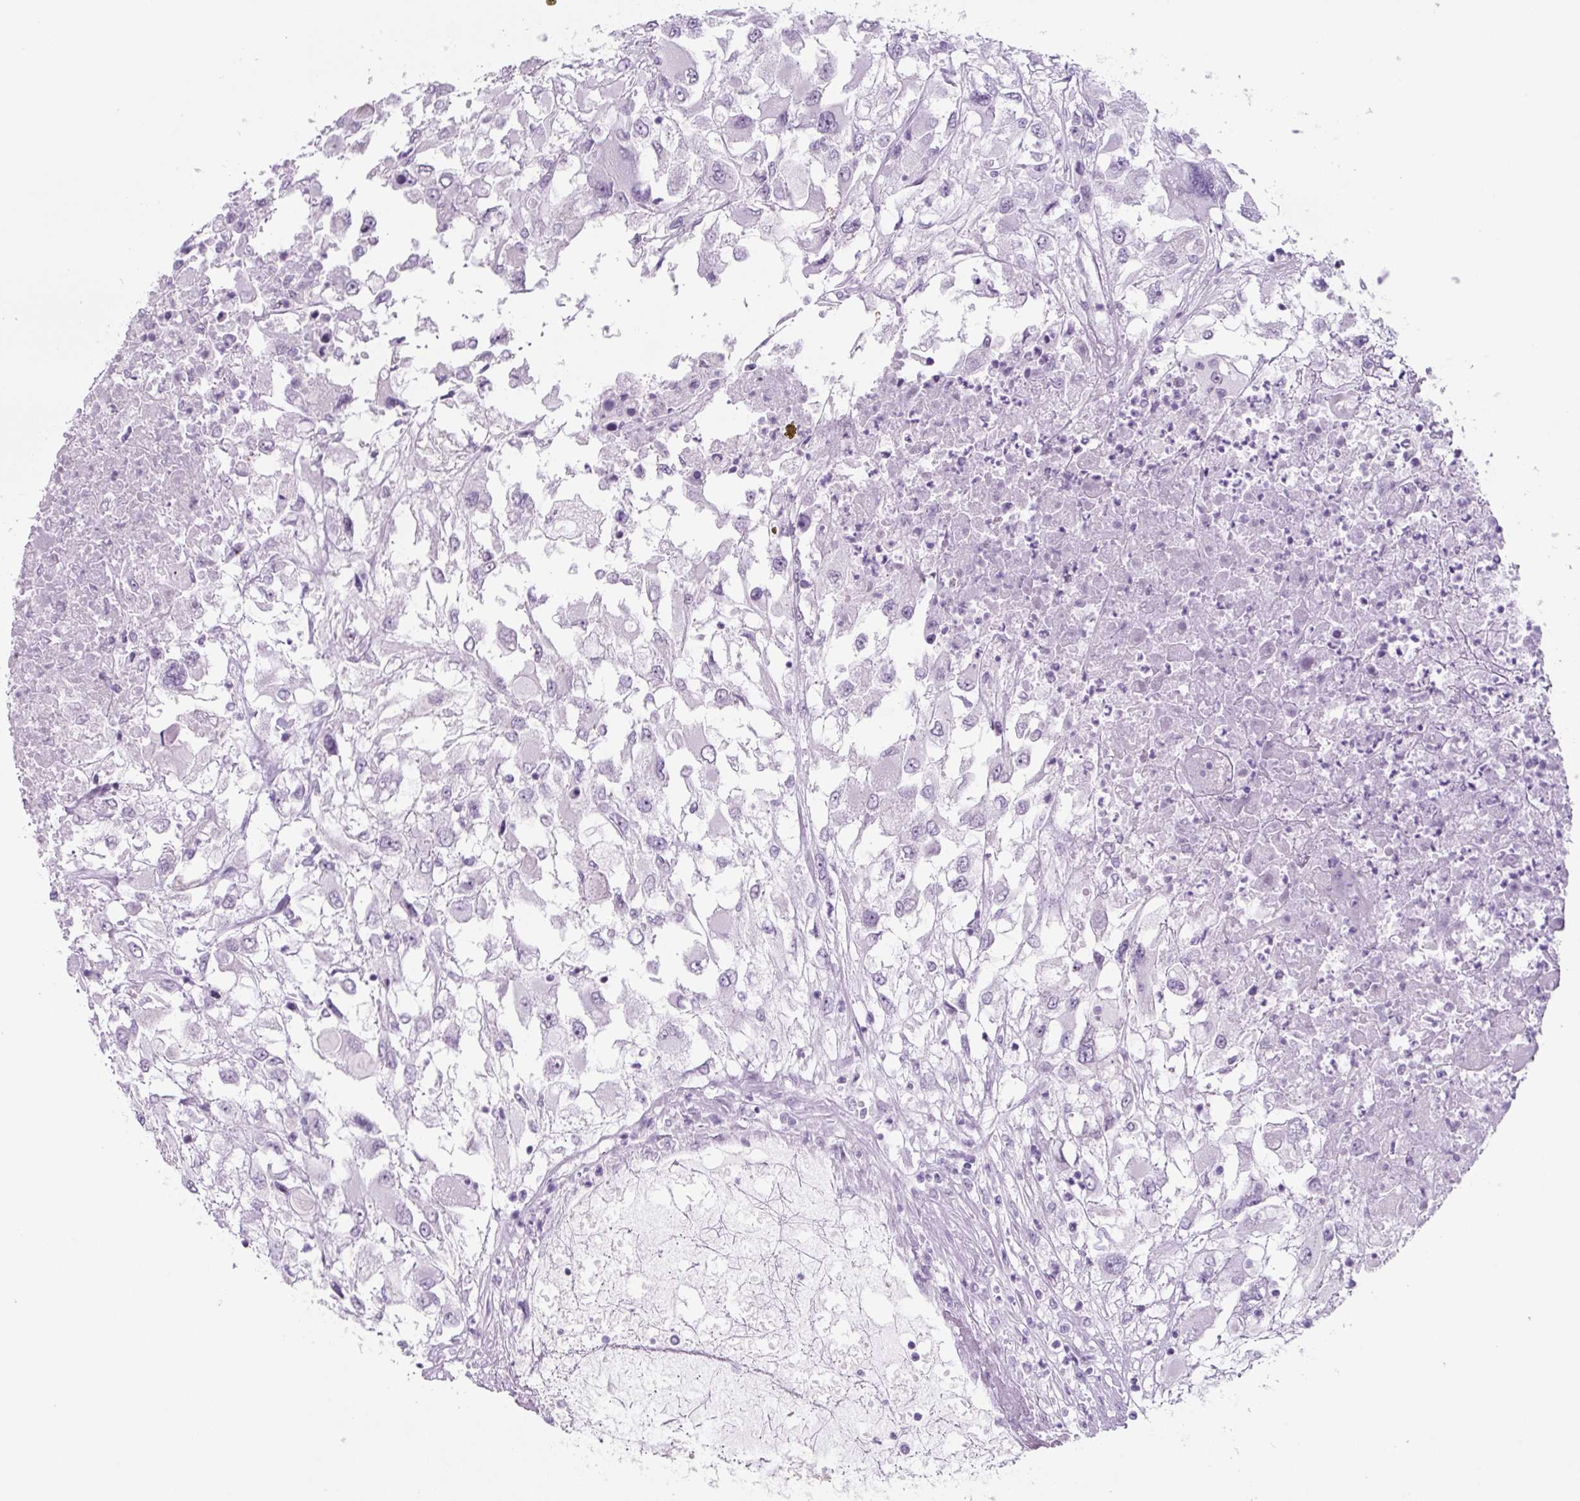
{"staining": {"intensity": "negative", "quantity": "none", "location": "none"}, "tissue": "renal cancer", "cell_type": "Tumor cells", "image_type": "cancer", "snomed": [{"axis": "morphology", "description": "Adenocarcinoma, NOS"}, {"axis": "topography", "description": "Kidney"}], "caption": "Immunohistochemical staining of human renal cancer (adenocarcinoma) displays no significant staining in tumor cells.", "gene": "TNFRSF8", "patient": {"sex": "female", "age": 52}}